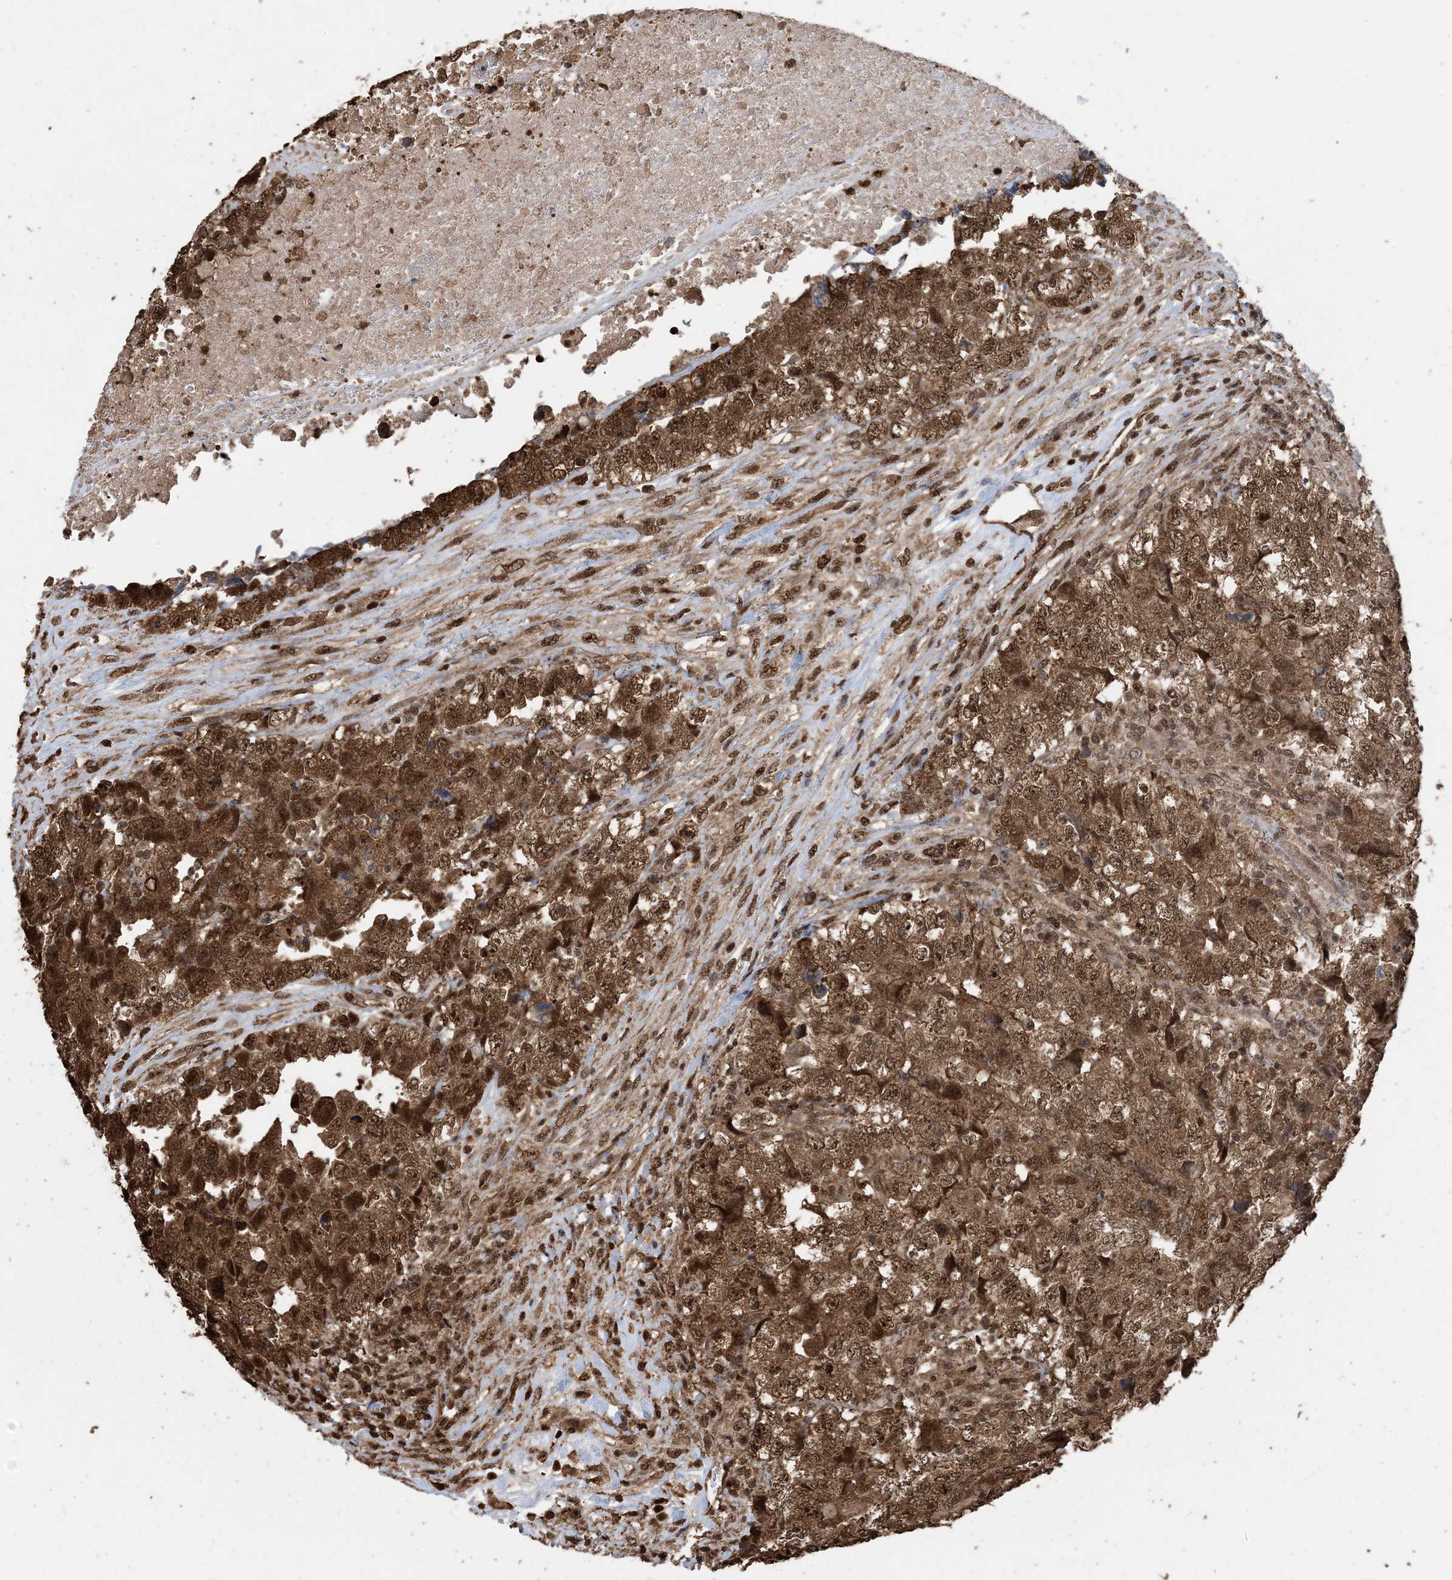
{"staining": {"intensity": "strong", "quantity": ">75%", "location": "cytoplasmic/membranous,nuclear"}, "tissue": "testis cancer", "cell_type": "Tumor cells", "image_type": "cancer", "snomed": [{"axis": "morphology", "description": "Carcinoma, Embryonal, NOS"}, {"axis": "topography", "description": "Testis"}], "caption": "This is a micrograph of immunohistochemistry staining of testis embryonal carcinoma, which shows strong staining in the cytoplasmic/membranous and nuclear of tumor cells.", "gene": "HSPA1A", "patient": {"sex": "male", "age": 37}}